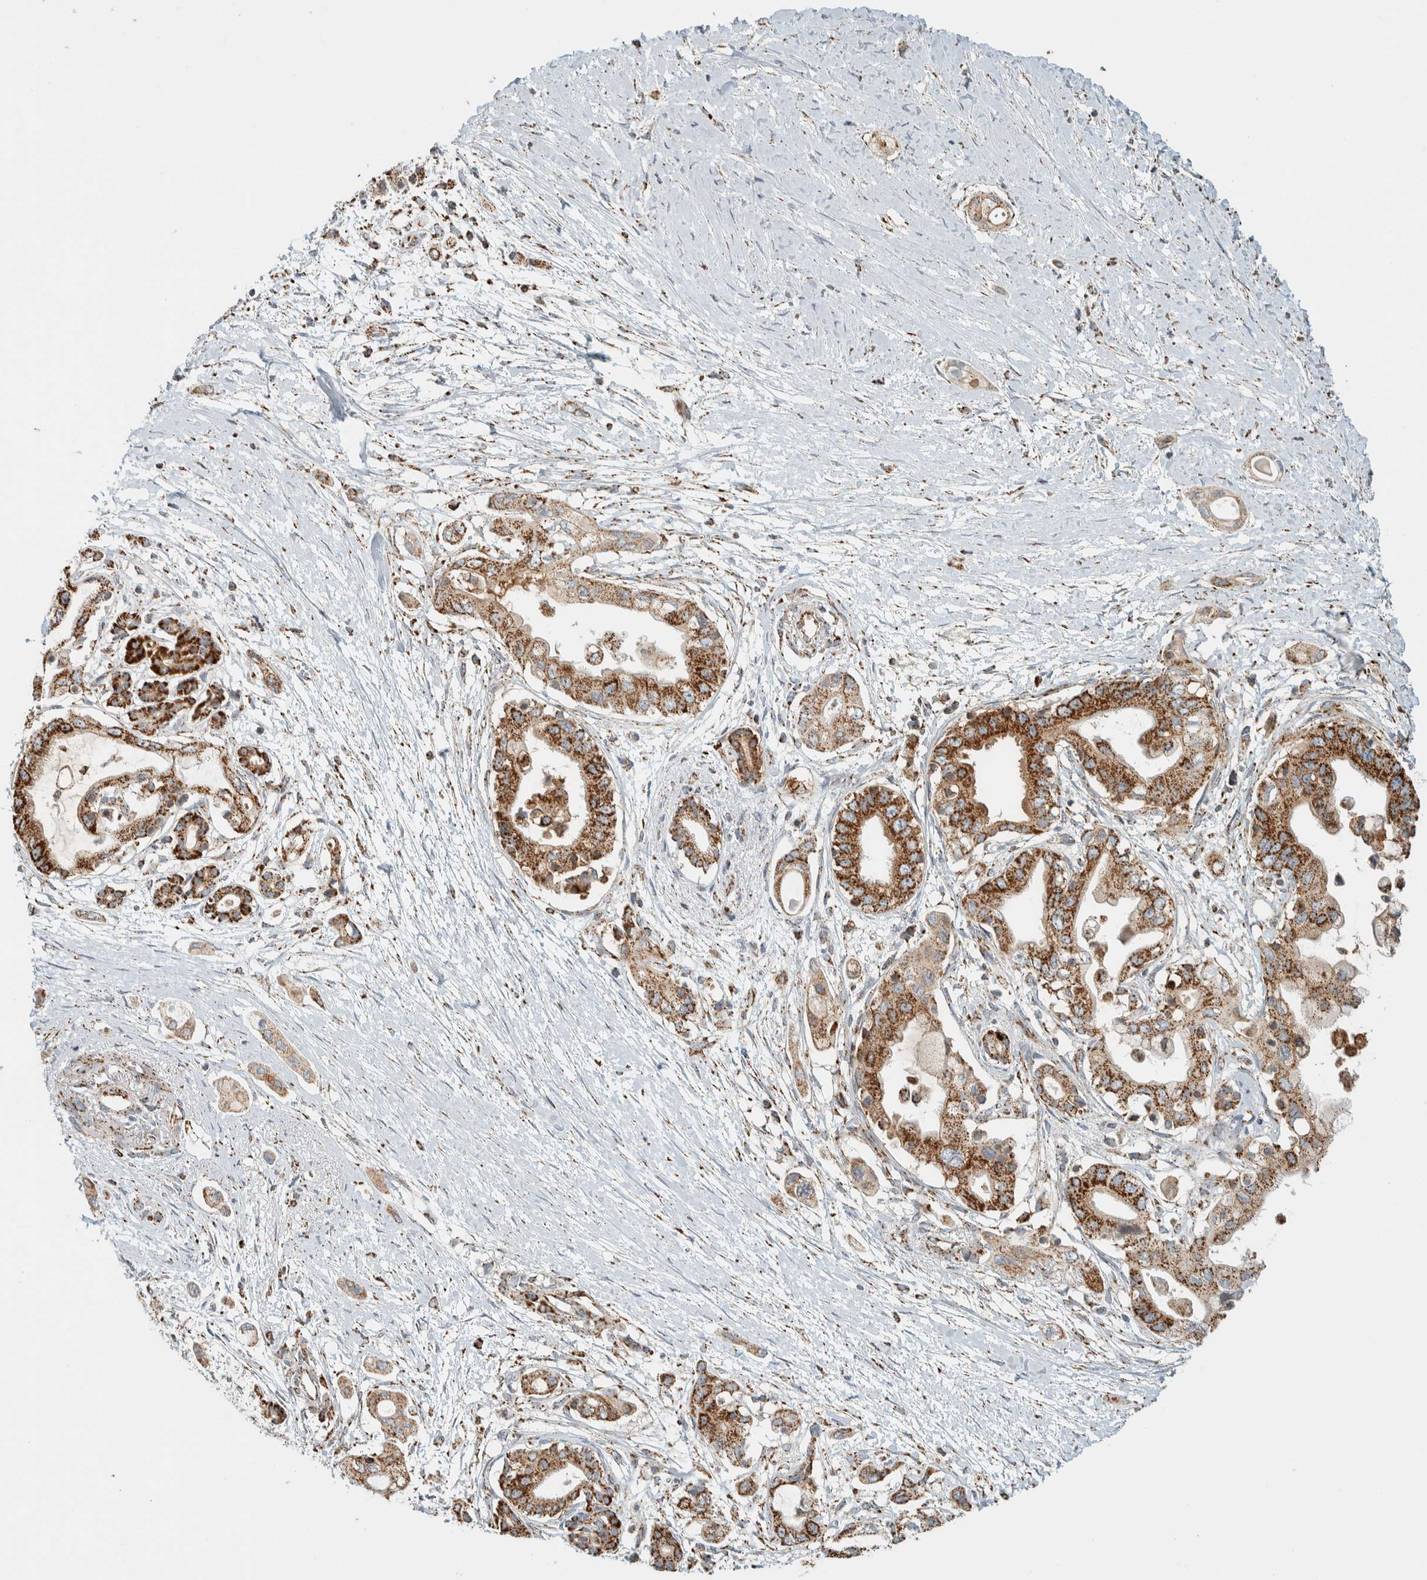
{"staining": {"intensity": "strong", "quantity": ">75%", "location": "cytoplasmic/membranous"}, "tissue": "pancreatic cancer", "cell_type": "Tumor cells", "image_type": "cancer", "snomed": [{"axis": "morphology", "description": "Adenocarcinoma, NOS"}, {"axis": "topography", "description": "Pancreas"}], "caption": "Brown immunohistochemical staining in pancreatic cancer shows strong cytoplasmic/membranous expression in approximately >75% of tumor cells.", "gene": "ZNF454", "patient": {"sex": "male", "age": 59}}